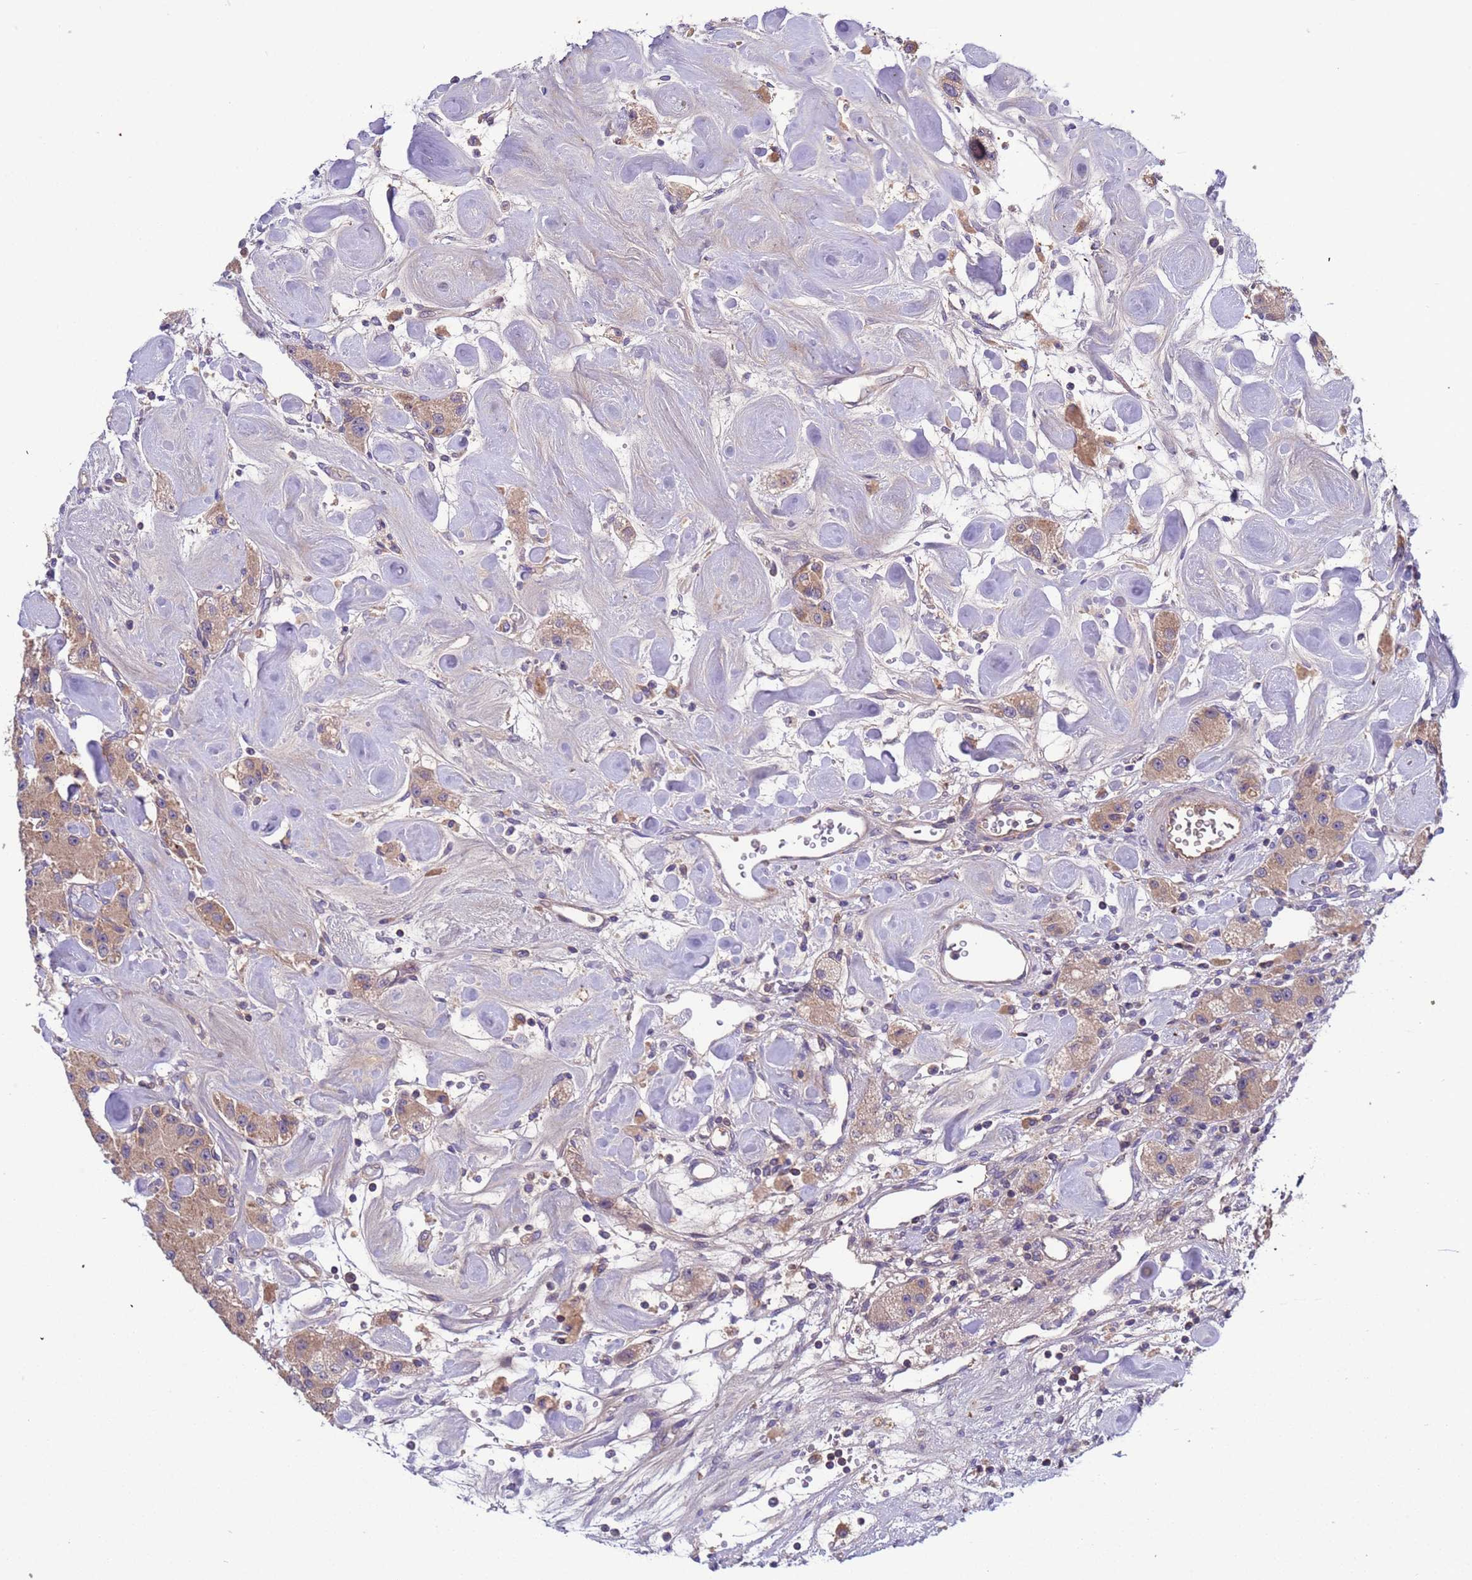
{"staining": {"intensity": "moderate", "quantity": ">75%", "location": "cytoplasmic/membranous"}, "tissue": "carcinoid", "cell_type": "Tumor cells", "image_type": "cancer", "snomed": [{"axis": "morphology", "description": "Carcinoid, malignant, NOS"}, {"axis": "topography", "description": "Pancreas"}], "caption": "The image exhibits immunohistochemical staining of carcinoid. There is moderate cytoplasmic/membranous positivity is present in approximately >75% of tumor cells. The protein is shown in brown color, while the nuclei are stained blue.", "gene": "PARP16", "patient": {"sex": "male", "age": 41}}